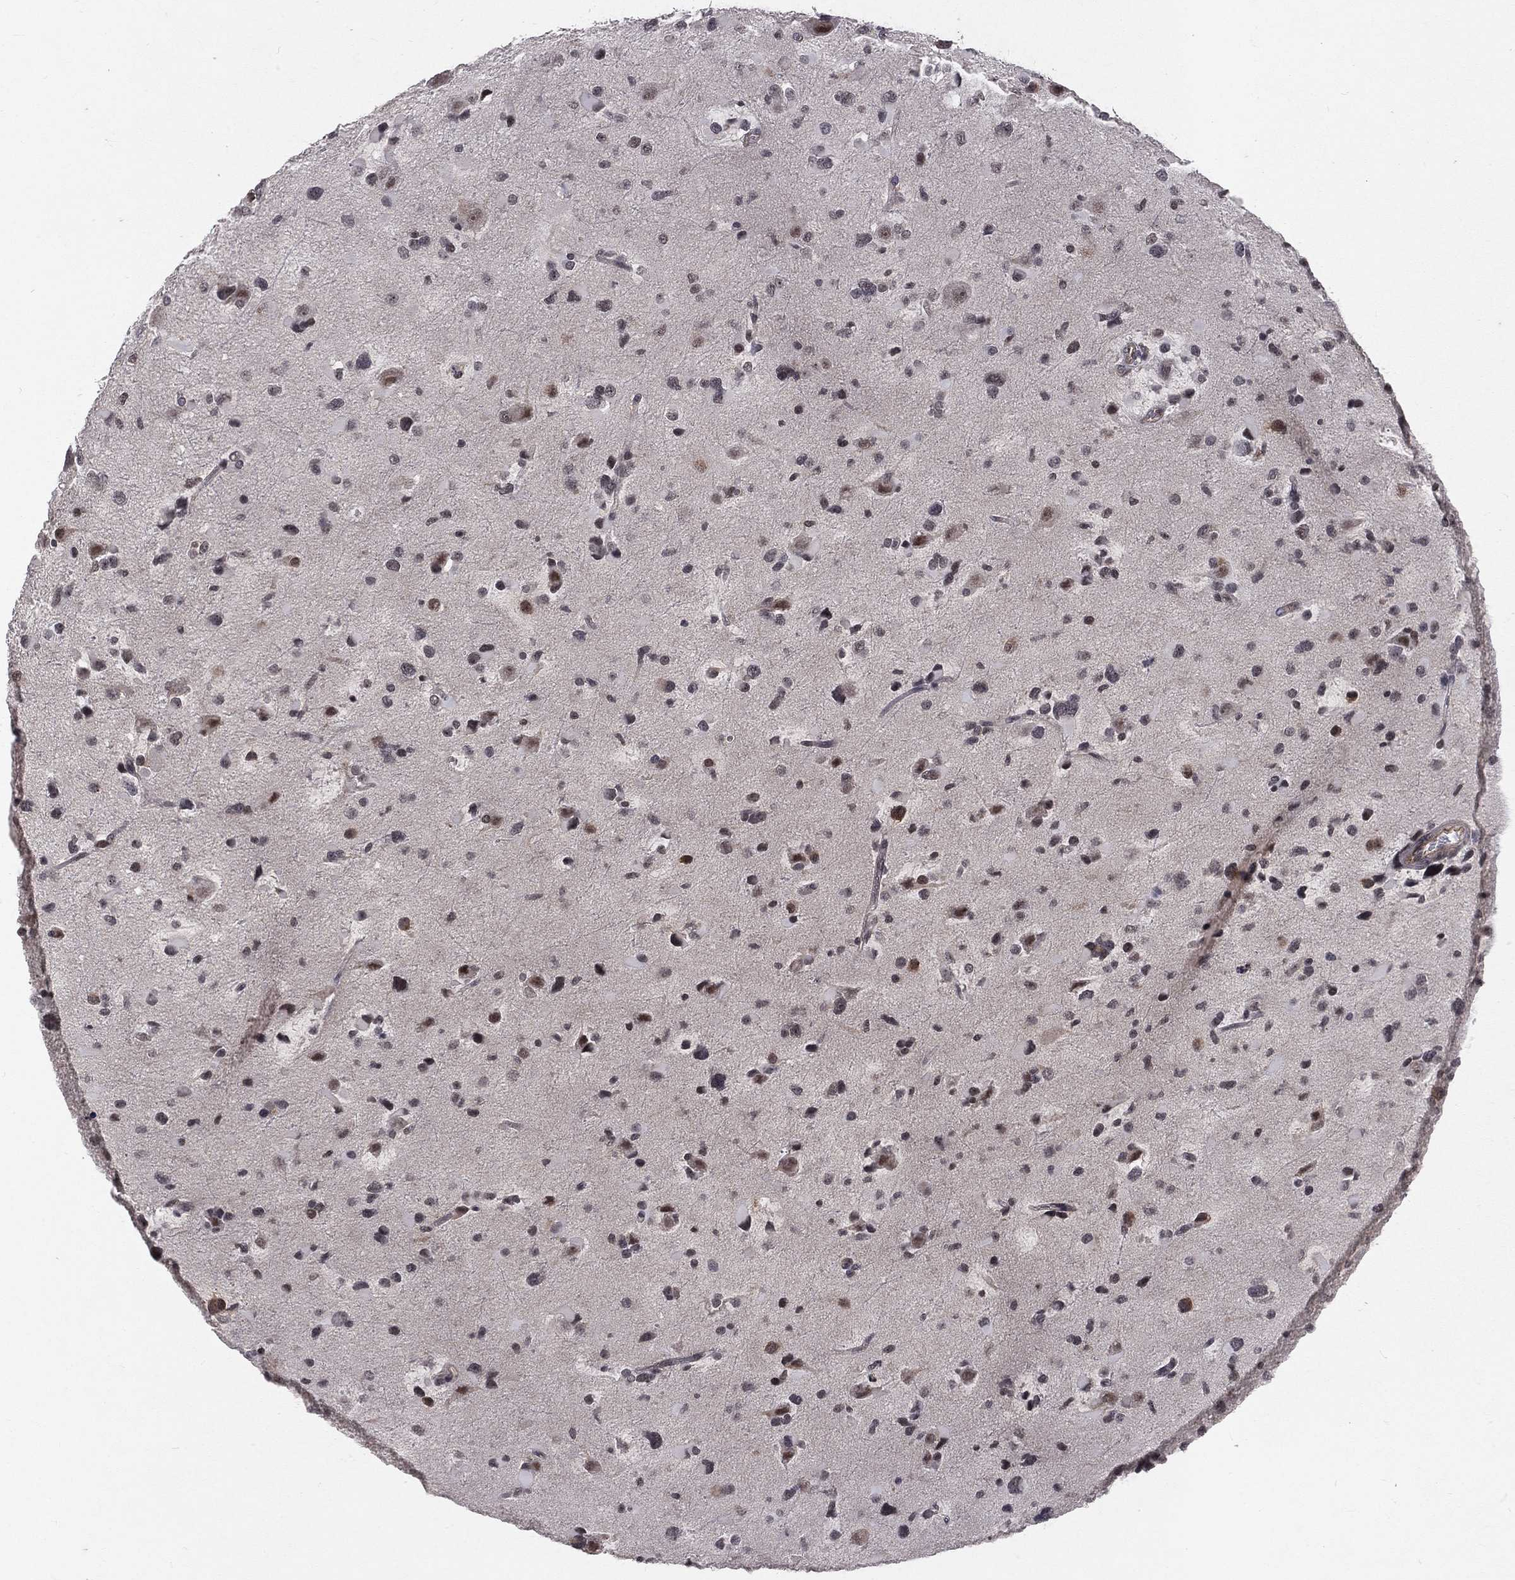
{"staining": {"intensity": "negative", "quantity": "none", "location": "none"}, "tissue": "glioma", "cell_type": "Tumor cells", "image_type": "cancer", "snomed": [{"axis": "morphology", "description": "Glioma, malignant, Low grade"}, {"axis": "topography", "description": "Brain"}], "caption": "Human glioma stained for a protein using immunohistochemistry displays no expression in tumor cells.", "gene": "MORC2", "patient": {"sex": "female", "age": 32}}